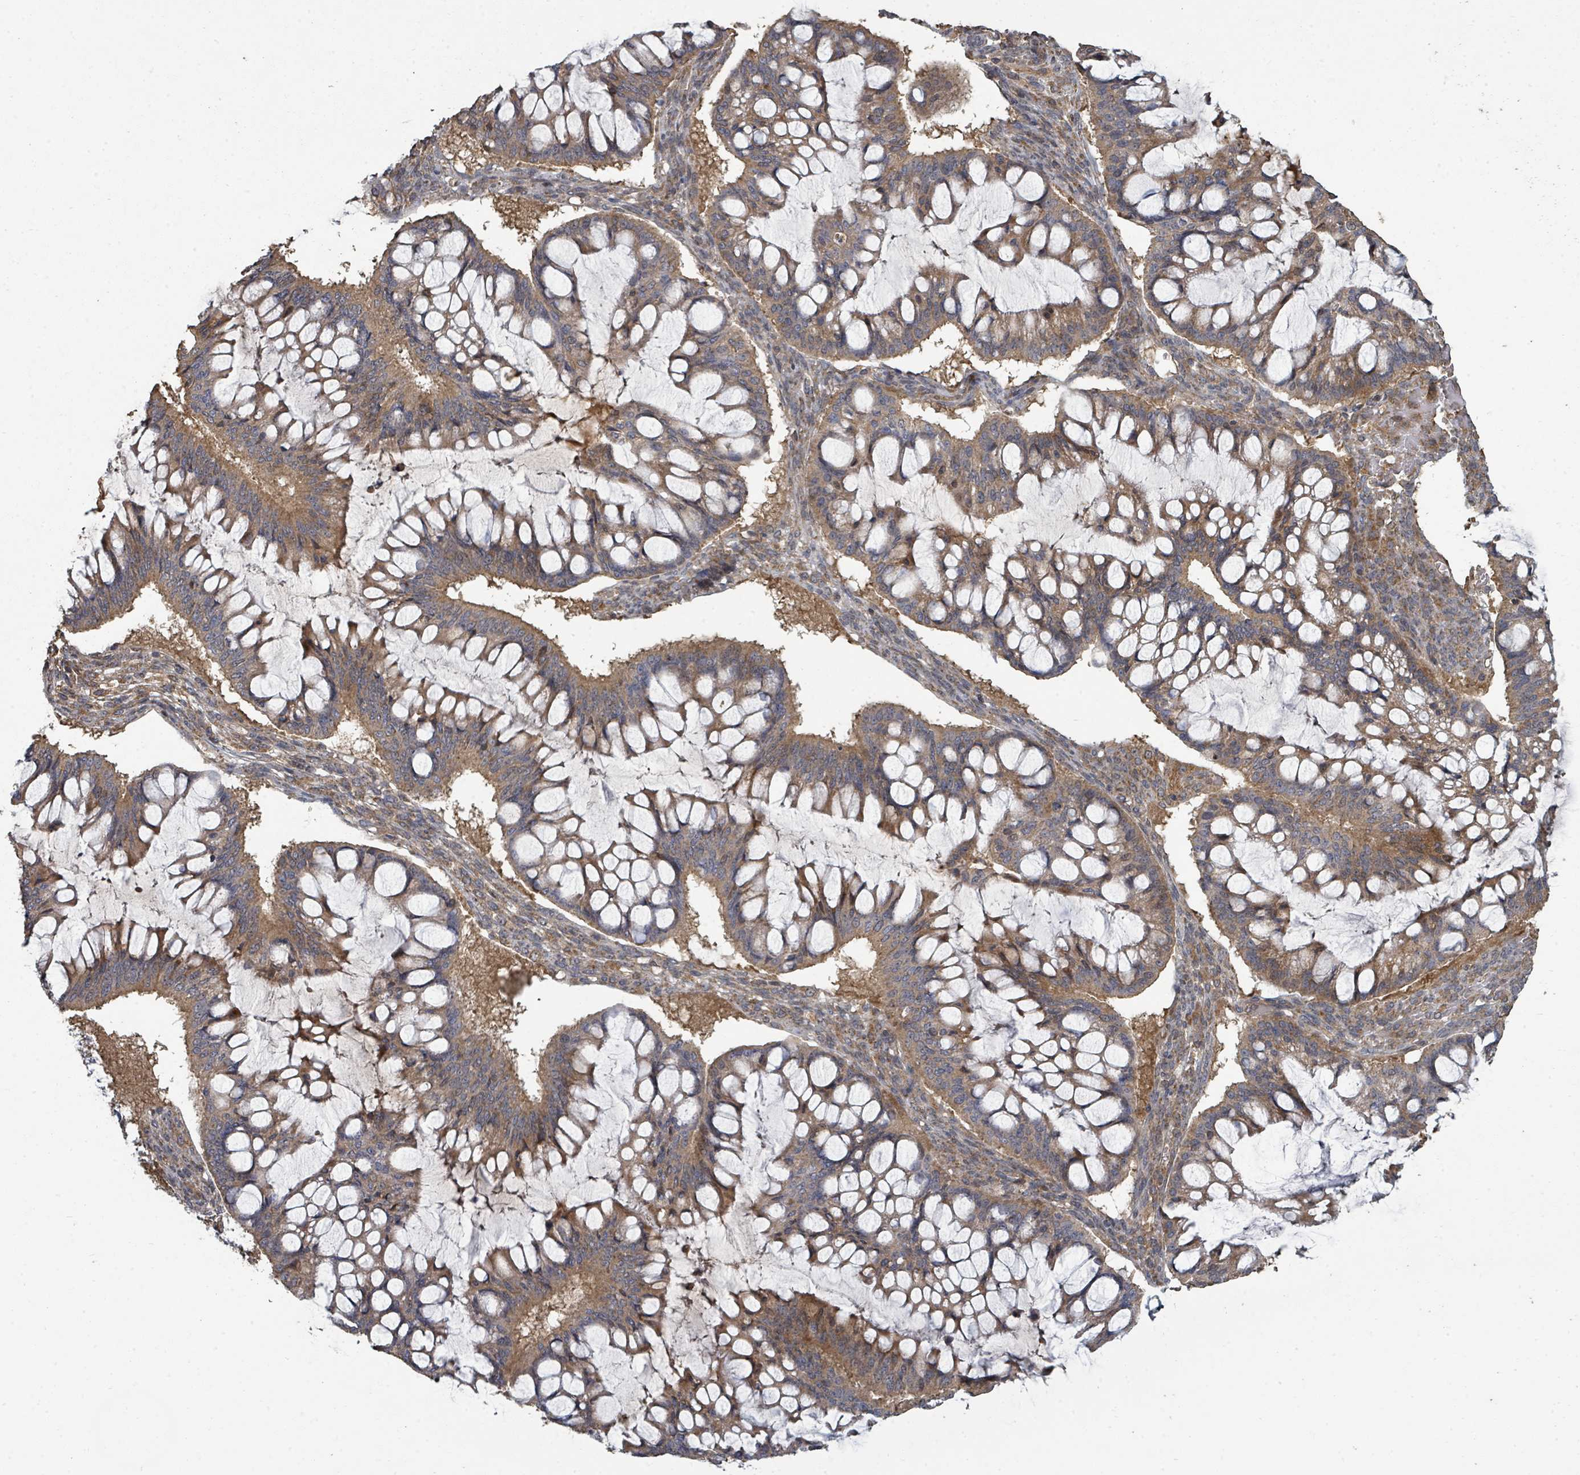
{"staining": {"intensity": "moderate", "quantity": ">75%", "location": "cytoplasmic/membranous"}, "tissue": "ovarian cancer", "cell_type": "Tumor cells", "image_type": "cancer", "snomed": [{"axis": "morphology", "description": "Cystadenocarcinoma, mucinous, NOS"}, {"axis": "topography", "description": "Ovary"}], "caption": "The micrograph reveals staining of ovarian mucinous cystadenocarcinoma, revealing moderate cytoplasmic/membranous protein staining (brown color) within tumor cells.", "gene": "WDFY1", "patient": {"sex": "female", "age": 73}}